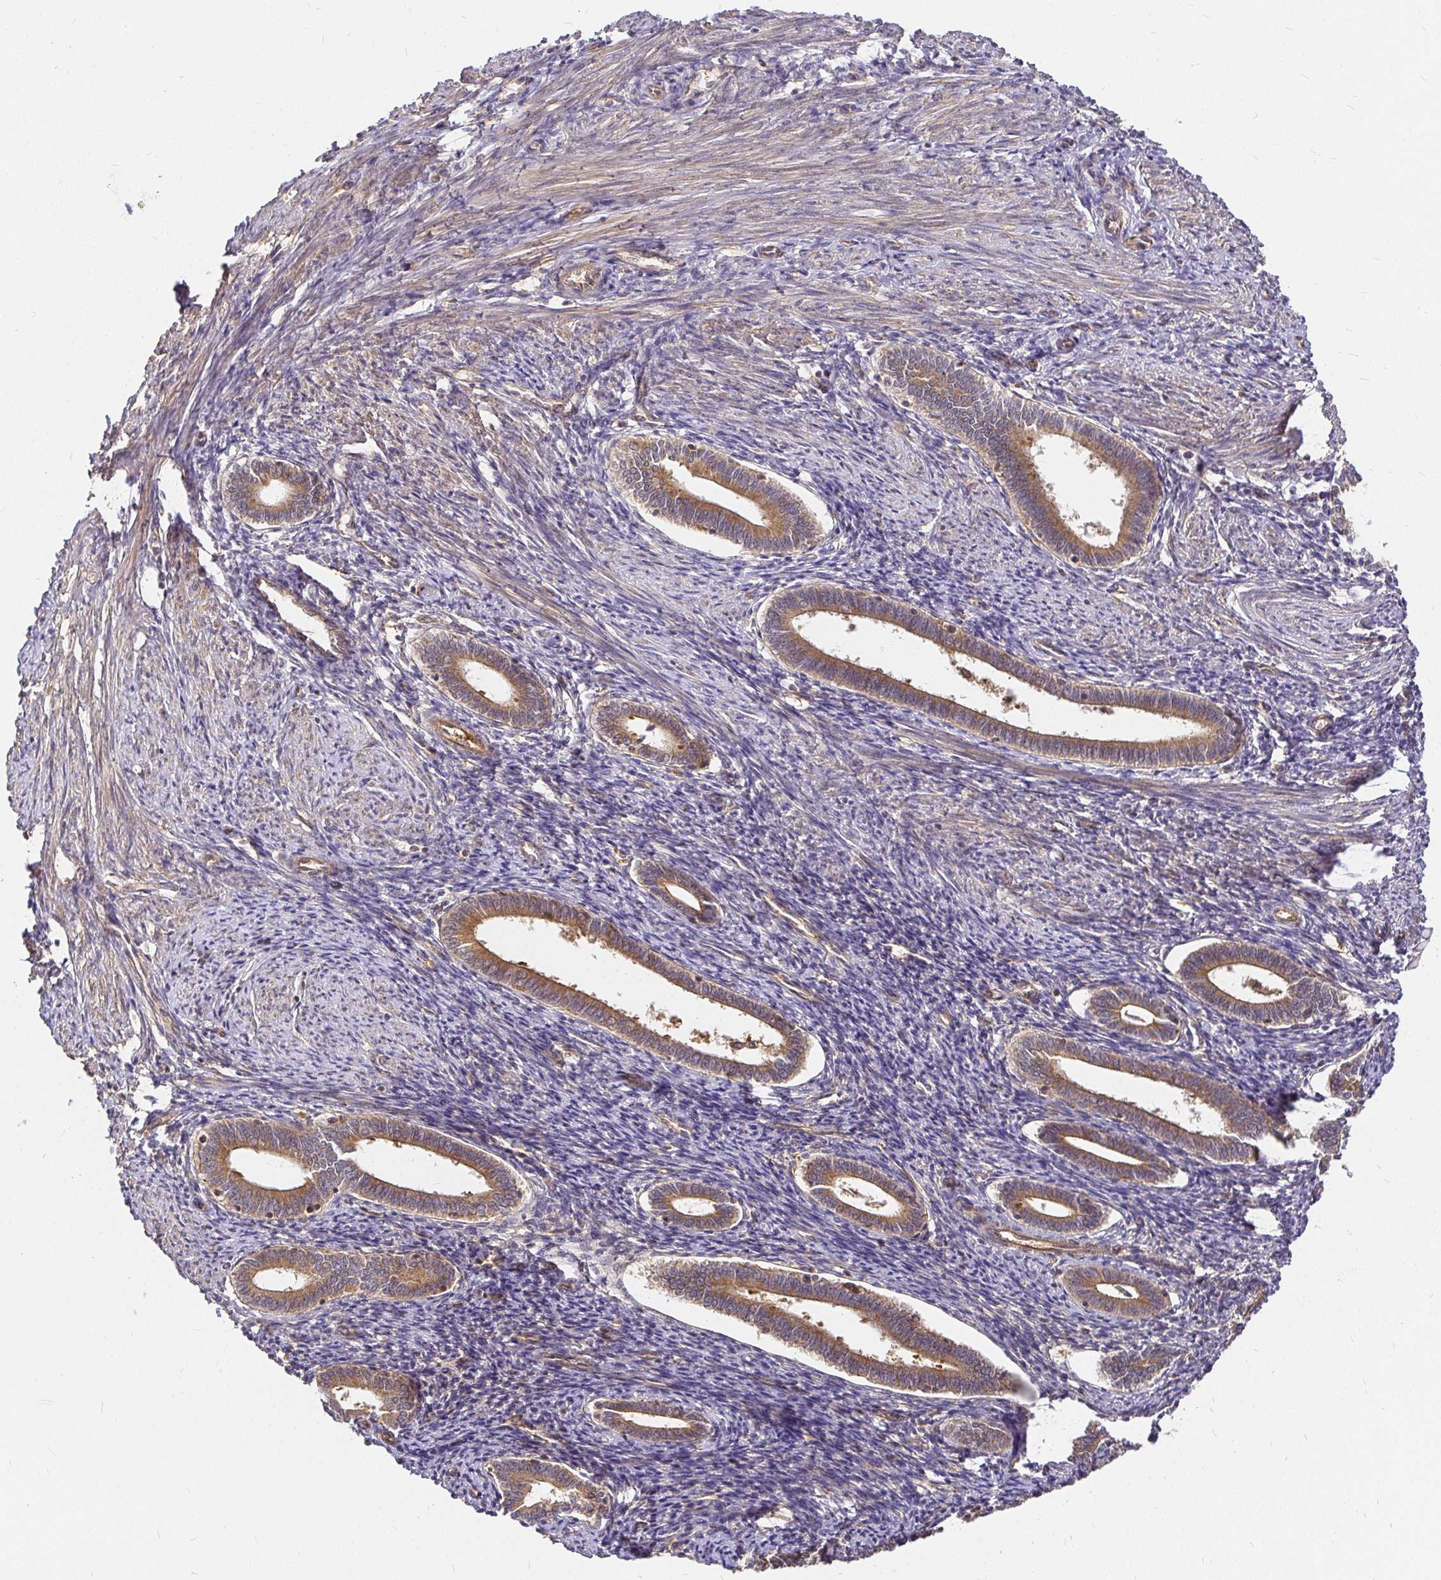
{"staining": {"intensity": "strong", "quantity": "<25%", "location": "cytoplasmic/membranous"}, "tissue": "endometrium", "cell_type": "Cells in endometrial stroma", "image_type": "normal", "snomed": [{"axis": "morphology", "description": "Normal tissue, NOS"}, {"axis": "topography", "description": "Endometrium"}], "caption": "Immunohistochemistry photomicrograph of benign endometrium: human endometrium stained using immunohistochemistry reveals medium levels of strong protein expression localized specifically in the cytoplasmic/membranous of cells in endometrial stroma, appearing as a cytoplasmic/membranous brown color.", "gene": "KIF5B", "patient": {"sex": "female", "age": 41}}